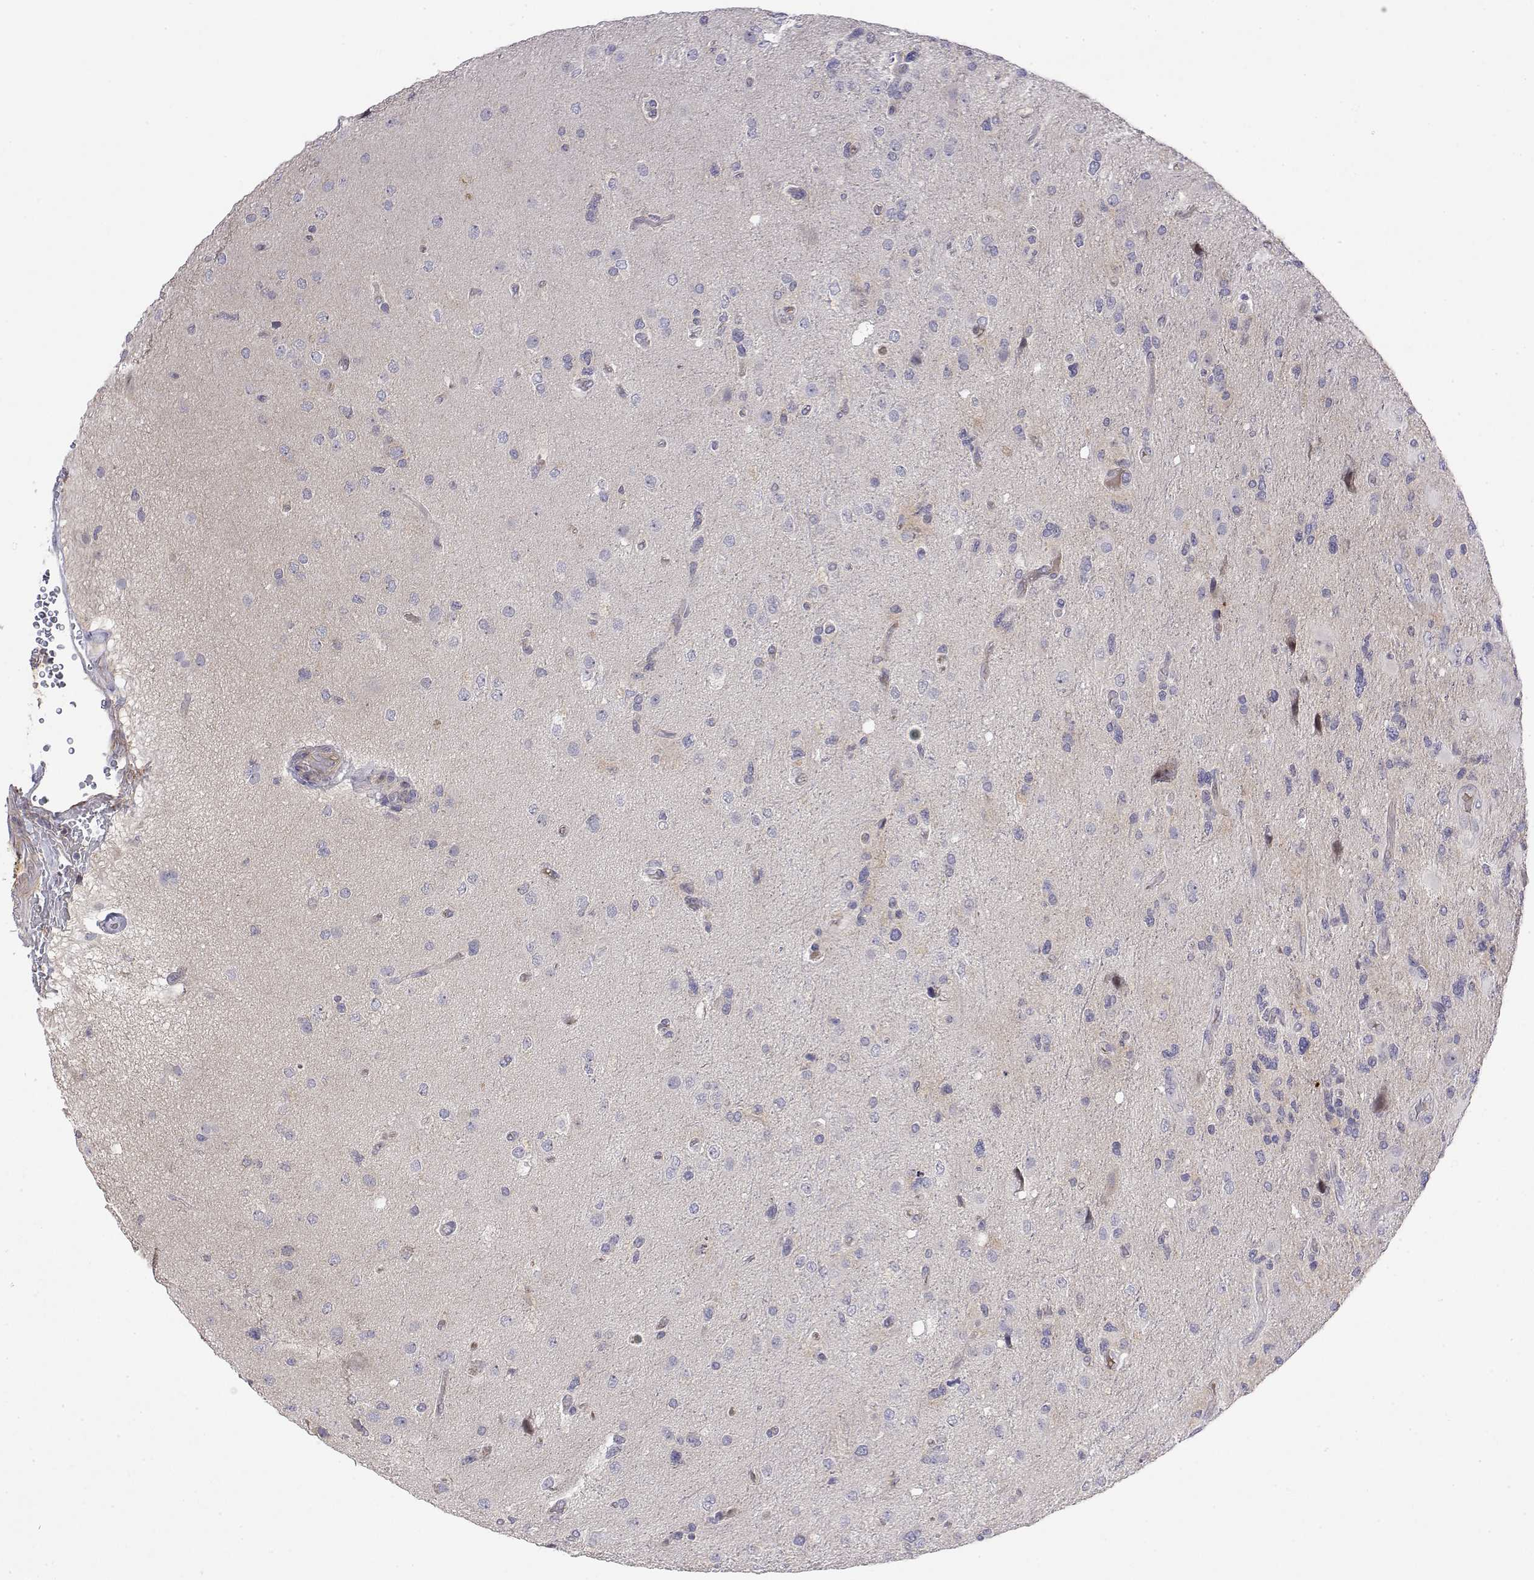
{"staining": {"intensity": "negative", "quantity": "none", "location": "none"}, "tissue": "glioma", "cell_type": "Tumor cells", "image_type": "cancer", "snomed": [{"axis": "morphology", "description": "Glioma, malignant, High grade"}, {"axis": "topography", "description": "Brain"}], "caption": "This is an IHC photomicrograph of human glioma. There is no positivity in tumor cells.", "gene": "IGFBP4", "patient": {"sex": "female", "age": 71}}